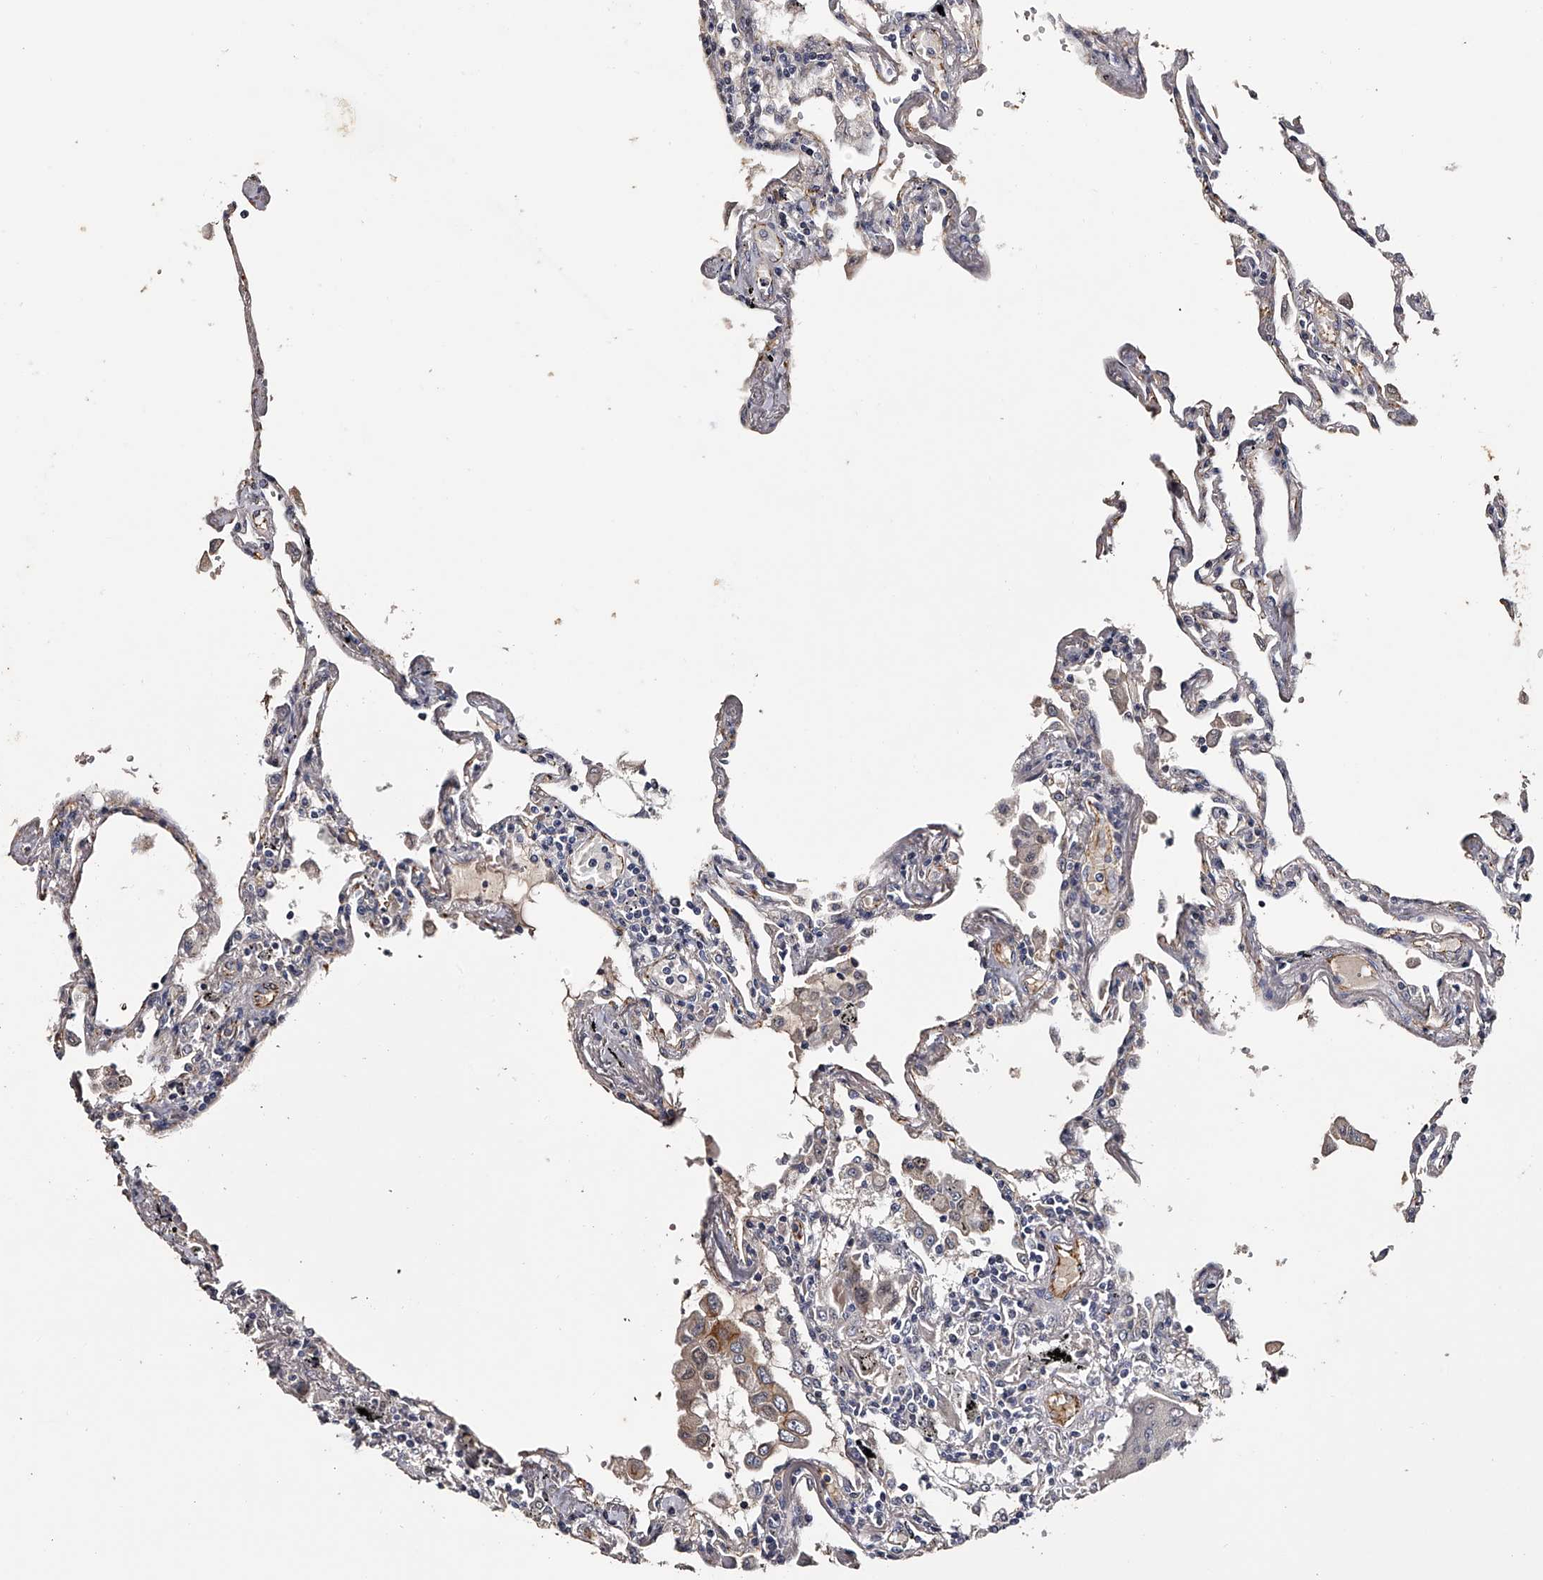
{"staining": {"intensity": "weak", "quantity": "<25%", "location": "cytoplasmic/membranous"}, "tissue": "lung", "cell_type": "Alveolar cells", "image_type": "normal", "snomed": [{"axis": "morphology", "description": "Normal tissue, NOS"}, {"axis": "topography", "description": "Lung"}], "caption": "Immunohistochemical staining of unremarkable human lung demonstrates no significant staining in alveolar cells. (Immunohistochemistry, brightfield microscopy, high magnification).", "gene": "MDN1", "patient": {"sex": "female", "age": 67}}